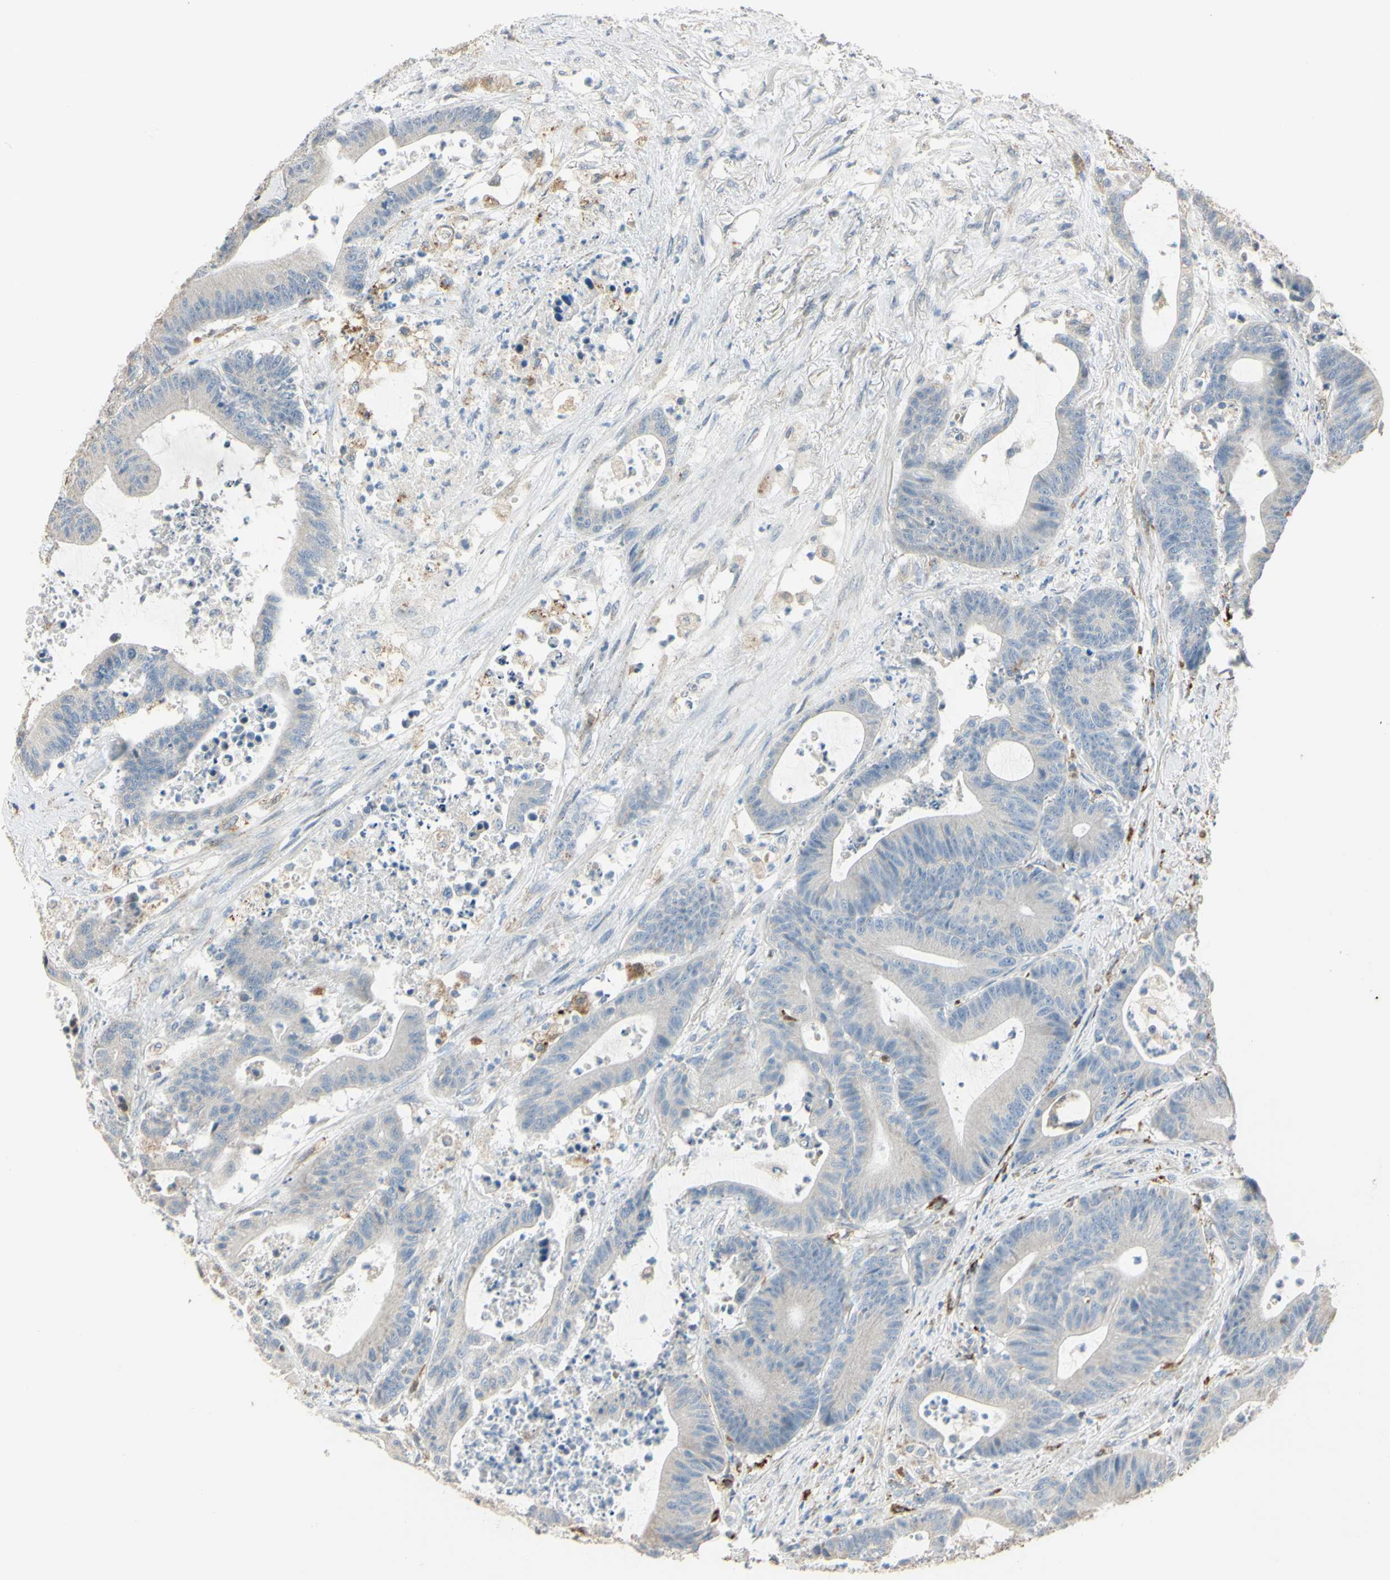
{"staining": {"intensity": "weak", "quantity": ">75%", "location": "cytoplasmic/membranous"}, "tissue": "colorectal cancer", "cell_type": "Tumor cells", "image_type": "cancer", "snomed": [{"axis": "morphology", "description": "Adenocarcinoma, NOS"}, {"axis": "topography", "description": "Colon"}], "caption": "High-magnification brightfield microscopy of colorectal cancer (adenocarcinoma) stained with DAB (3,3'-diaminobenzidine) (brown) and counterstained with hematoxylin (blue). tumor cells exhibit weak cytoplasmic/membranous staining is seen in approximately>75% of cells. (Stains: DAB (3,3'-diaminobenzidine) in brown, nuclei in blue, Microscopy: brightfield microscopy at high magnification).", "gene": "ANGPTL1", "patient": {"sex": "female", "age": 84}}